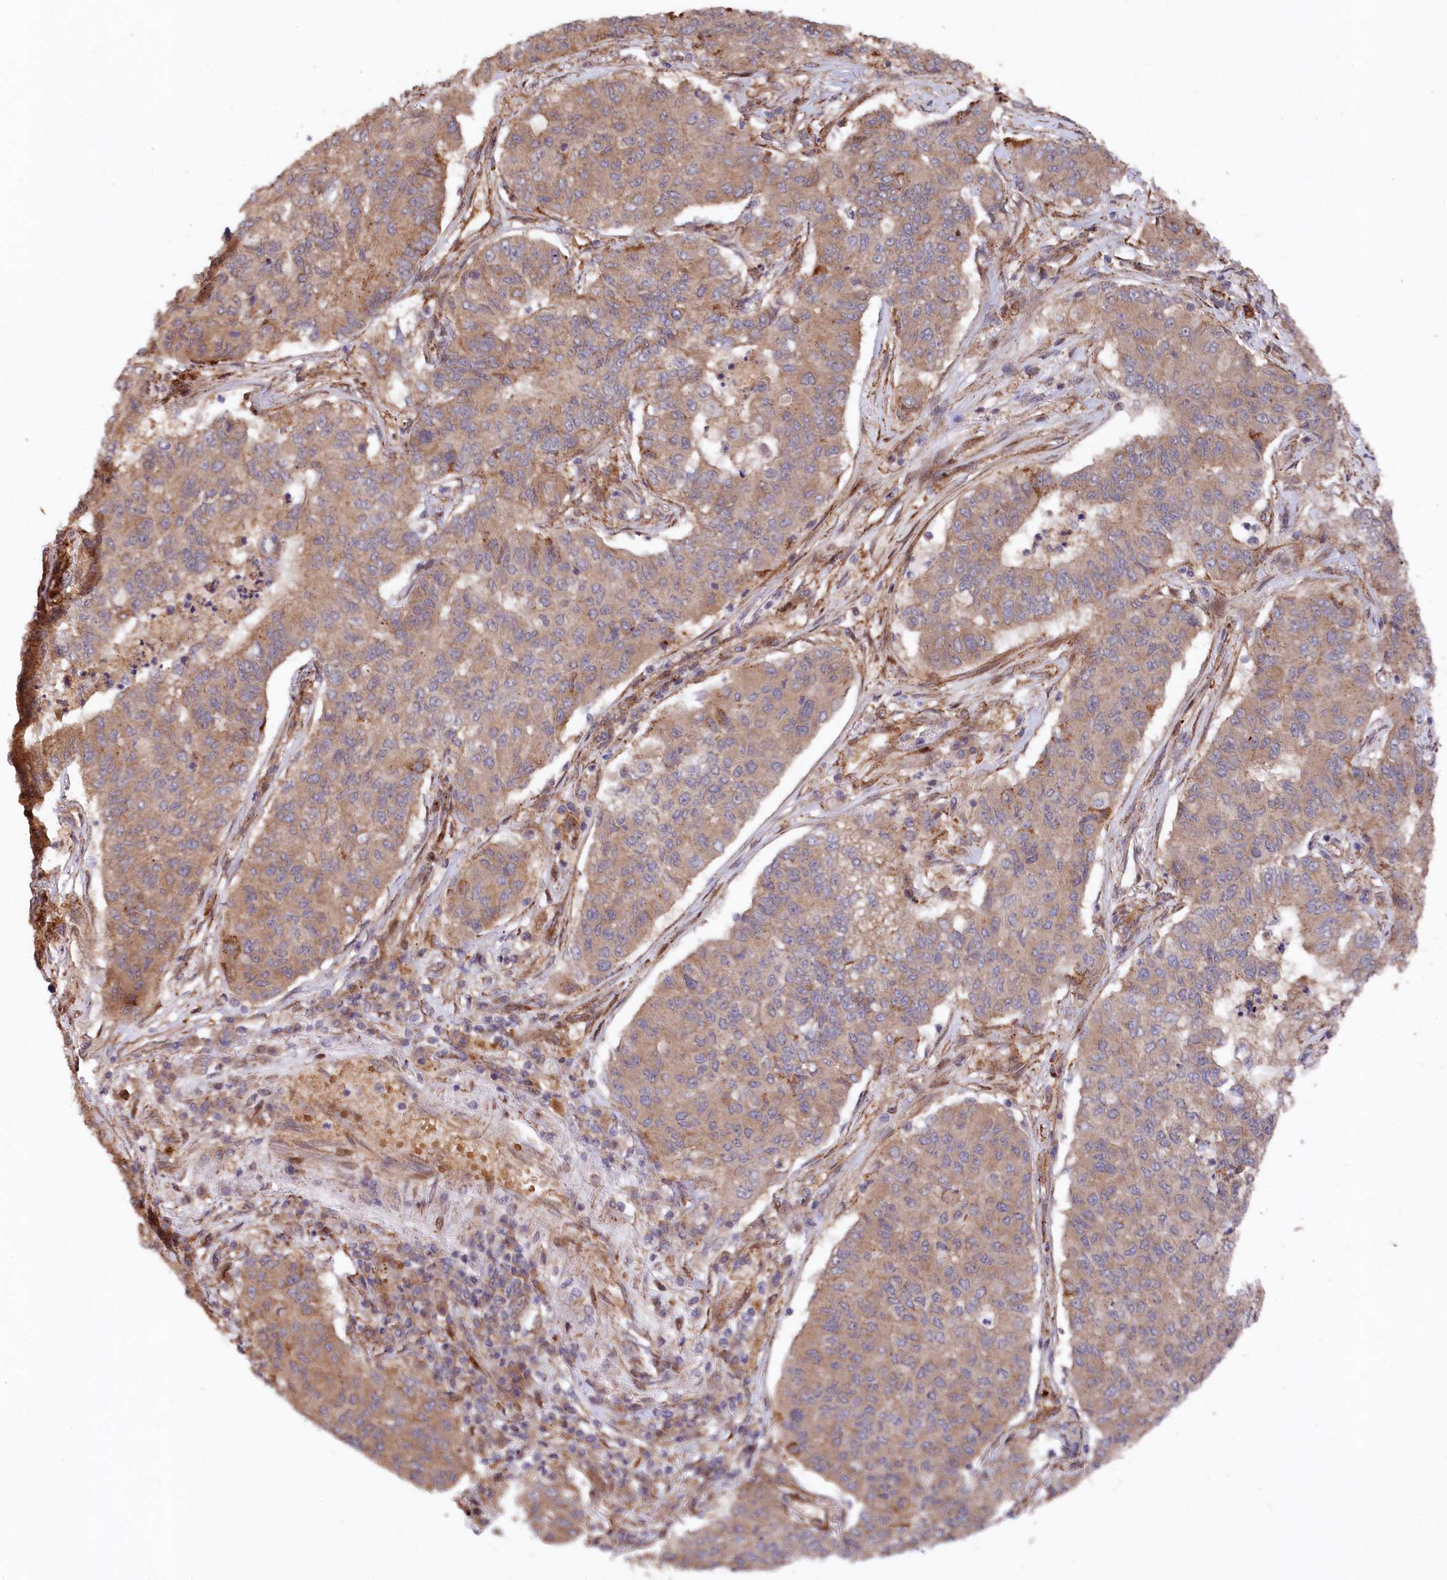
{"staining": {"intensity": "moderate", "quantity": ">75%", "location": "cytoplasmic/membranous"}, "tissue": "lung cancer", "cell_type": "Tumor cells", "image_type": "cancer", "snomed": [{"axis": "morphology", "description": "Squamous cell carcinoma, NOS"}, {"axis": "topography", "description": "Lung"}], "caption": "Immunohistochemical staining of lung cancer (squamous cell carcinoma) displays medium levels of moderate cytoplasmic/membranous positivity in about >75% of tumor cells.", "gene": "TNKS1BP1", "patient": {"sex": "male", "age": 74}}